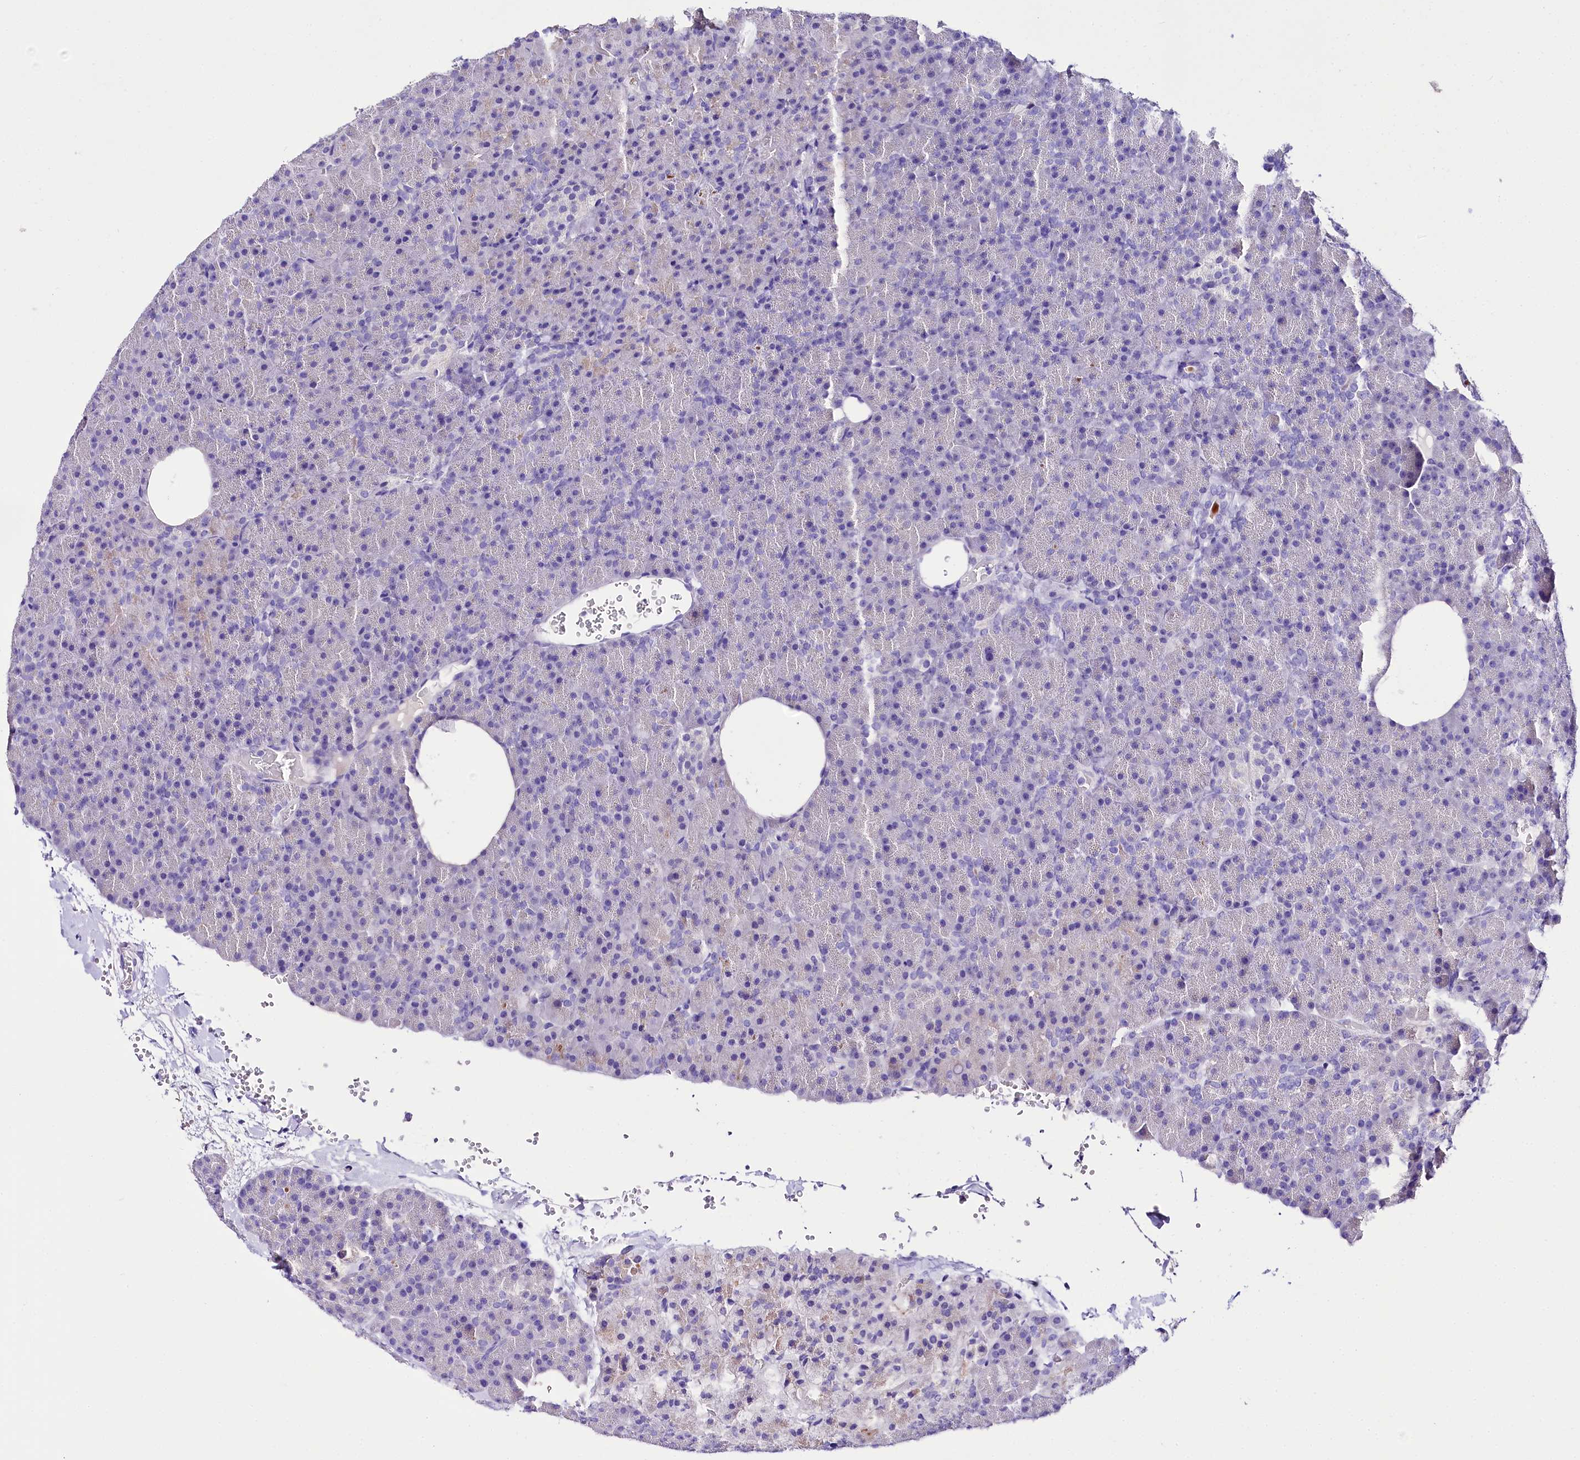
{"staining": {"intensity": "negative", "quantity": "none", "location": "none"}, "tissue": "pancreas", "cell_type": "Exocrine glandular cells", "image_type": "normal", "snomed": [{"axis": "morphology", "description": "Normal tissue, NOS"}, {"axis": "morphology", "description": "Carcinoid, malignant, NOS"}, {"axis": "topography", "description": "Pancreas"}], "caption": "This is a image of immunohistochemistry (IHC) staining of benign pancreas, which shows no staining in exocrine glandular cells.", "gene": "A2ML1", "patient": {"sex": "female", "age": 35}}